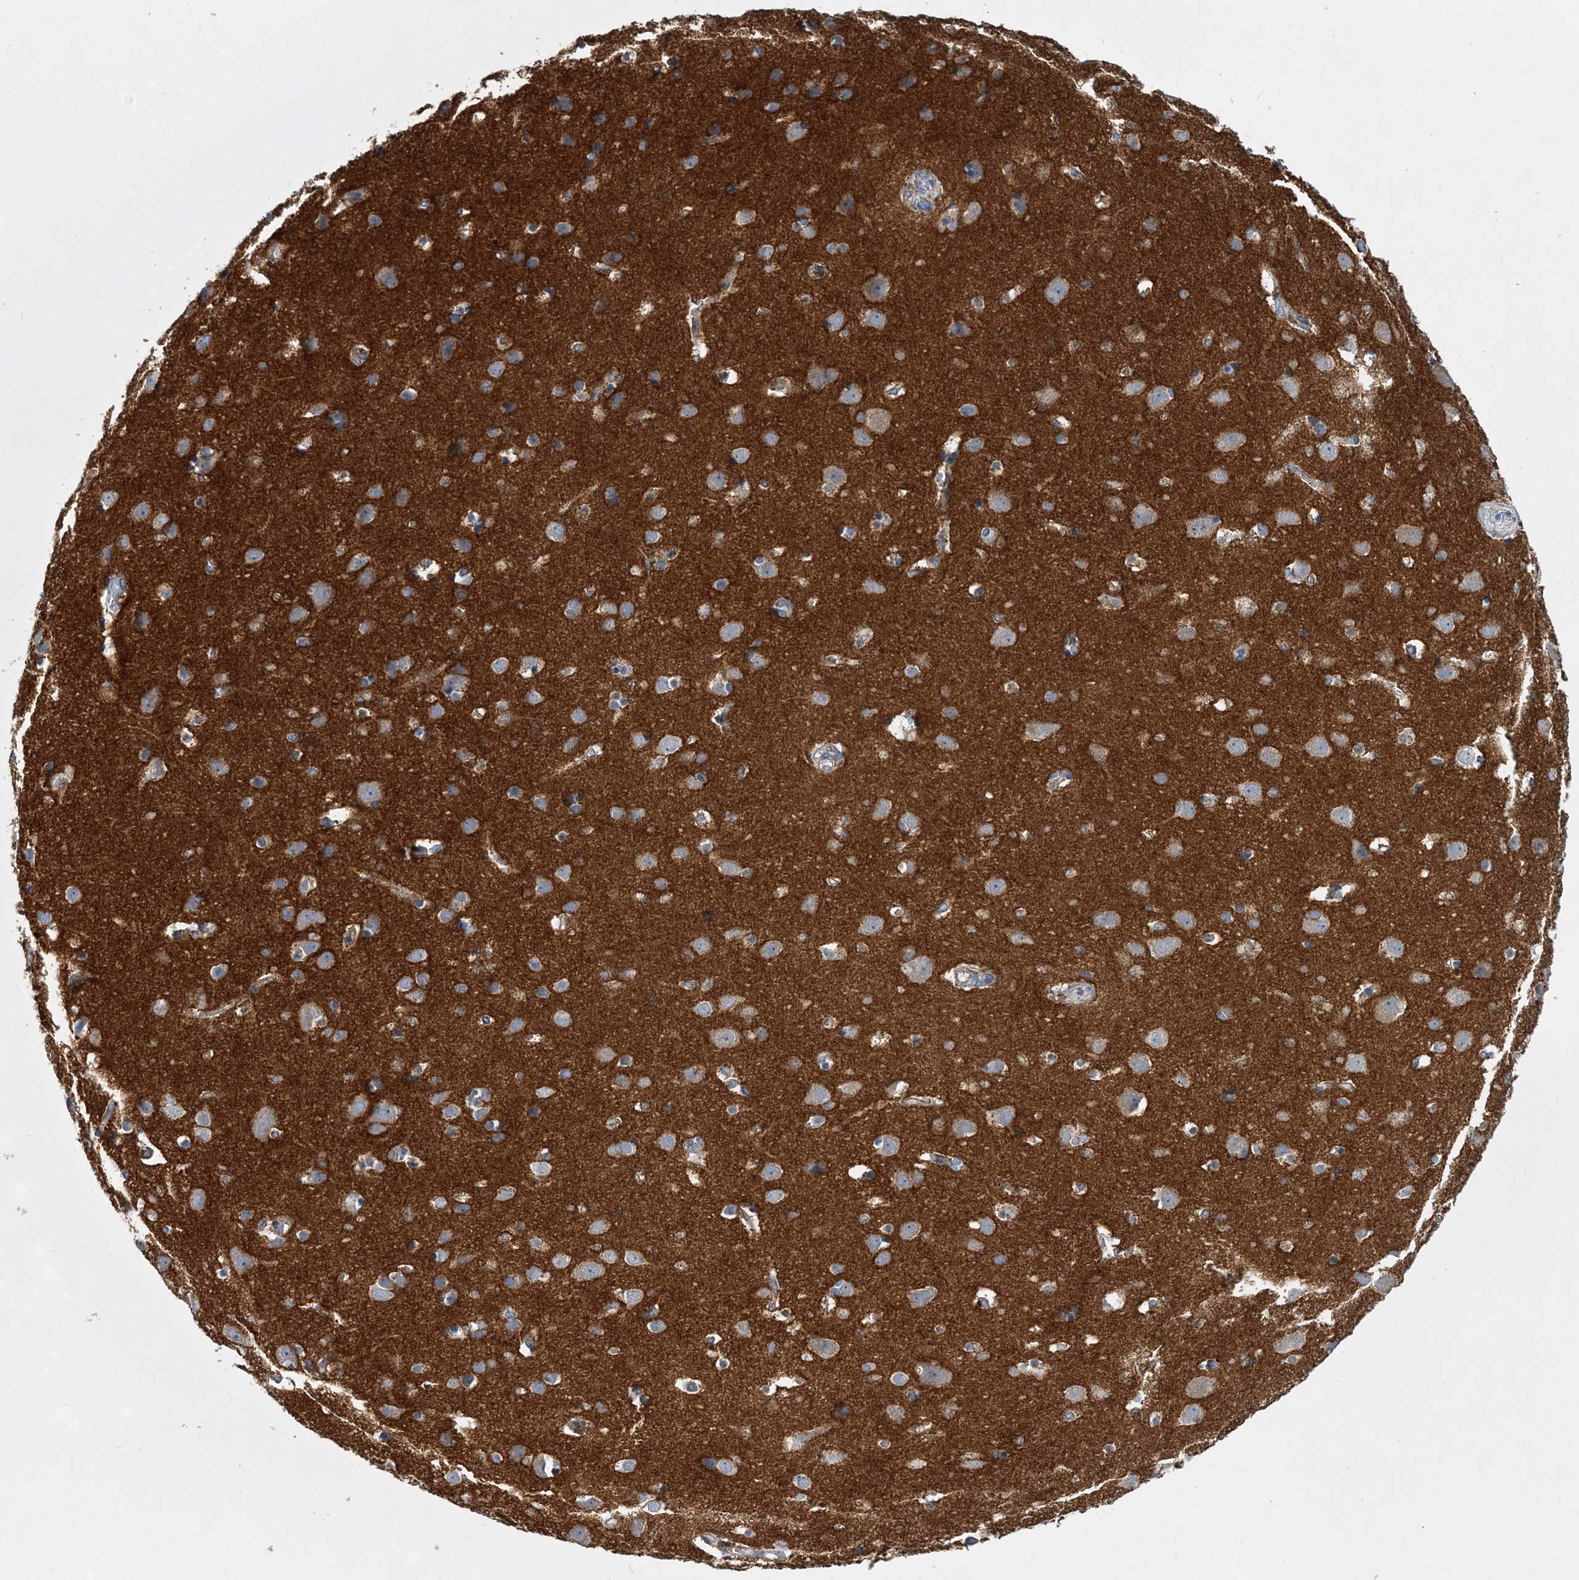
{"staining": {"intensity": "weak", "quantity": ">75%", "location": "cytoplasmic/membranous"}, "tissue": "cerebral cortex", "cell_type": "Endothelial cells", "image_type": "normal", "snomed": [{"axis": "morphology", "description": "Normal tissue, NOS"}, {"axis": "topography", "description": "Cerebral cortex"}], "caption": "Brown immunohistochemical staining in normal human cerebral cortex shows weak cytoplasmic/membranous staining in about >75% of endothelial cells. The staining was performed using DAB, with brown indicating positive protein expression. Nuclei are stained blue with hematoxylin.", "gene": "TRAPPC13", "patient": {"sex": "male", "age": 54}}